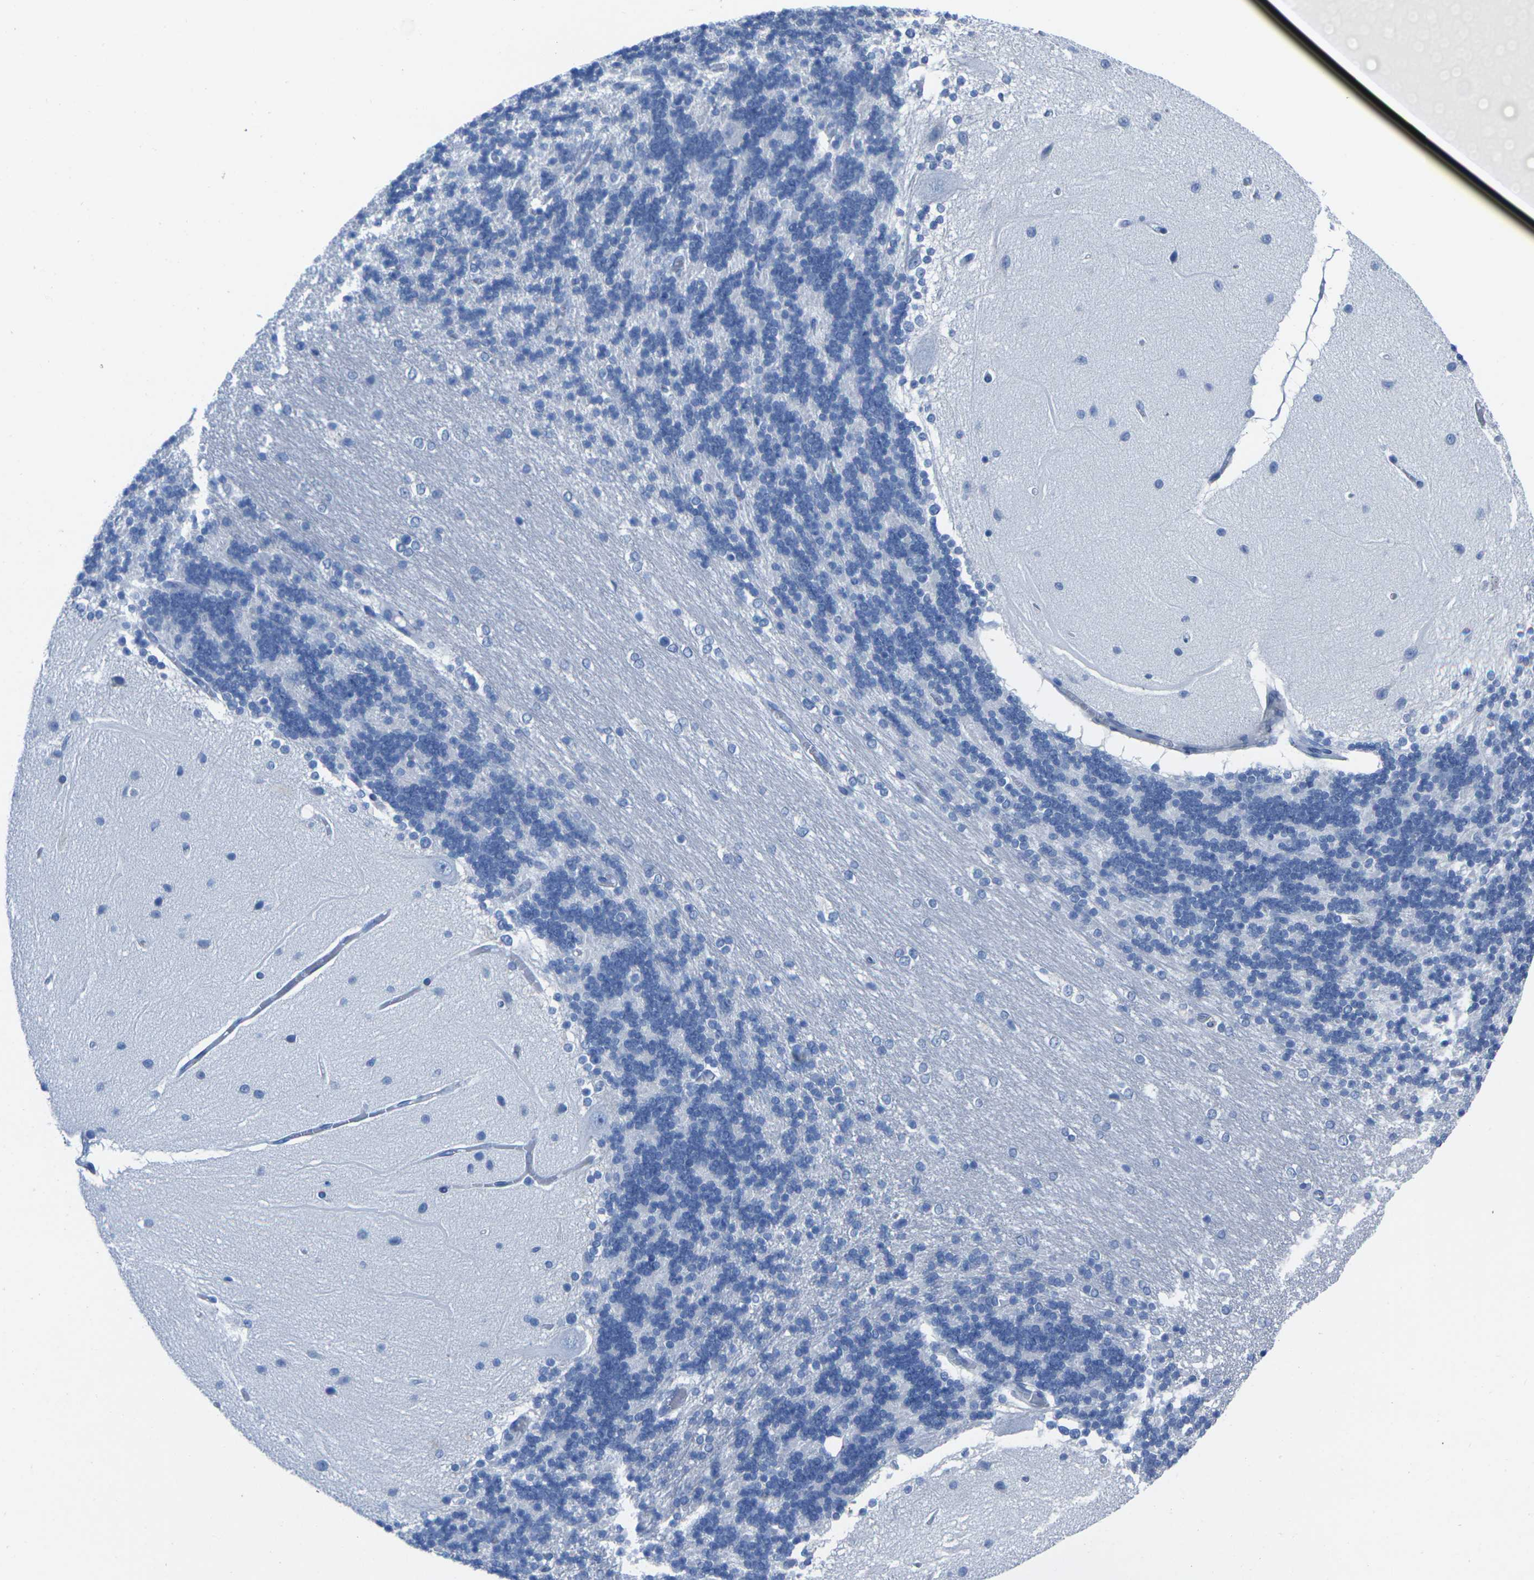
{"staining": {"intensity": "negative", "quantity": "none", "location": "none"}, "tissue": "cerebellum", "cell_type": "Cells in granular layer", "image_type": "normal", "snomed": [{"axis": "morphology", "description": "Normal tissue, NOS"}, {"axis": "topography", "description": "Cerebellum"}], "caption": "Photomicrograph shows no protein expression in cells in granular layer of normal cerebellum.", "gene": "CNN1", "patient": {"sex": "female", "age": 54}}